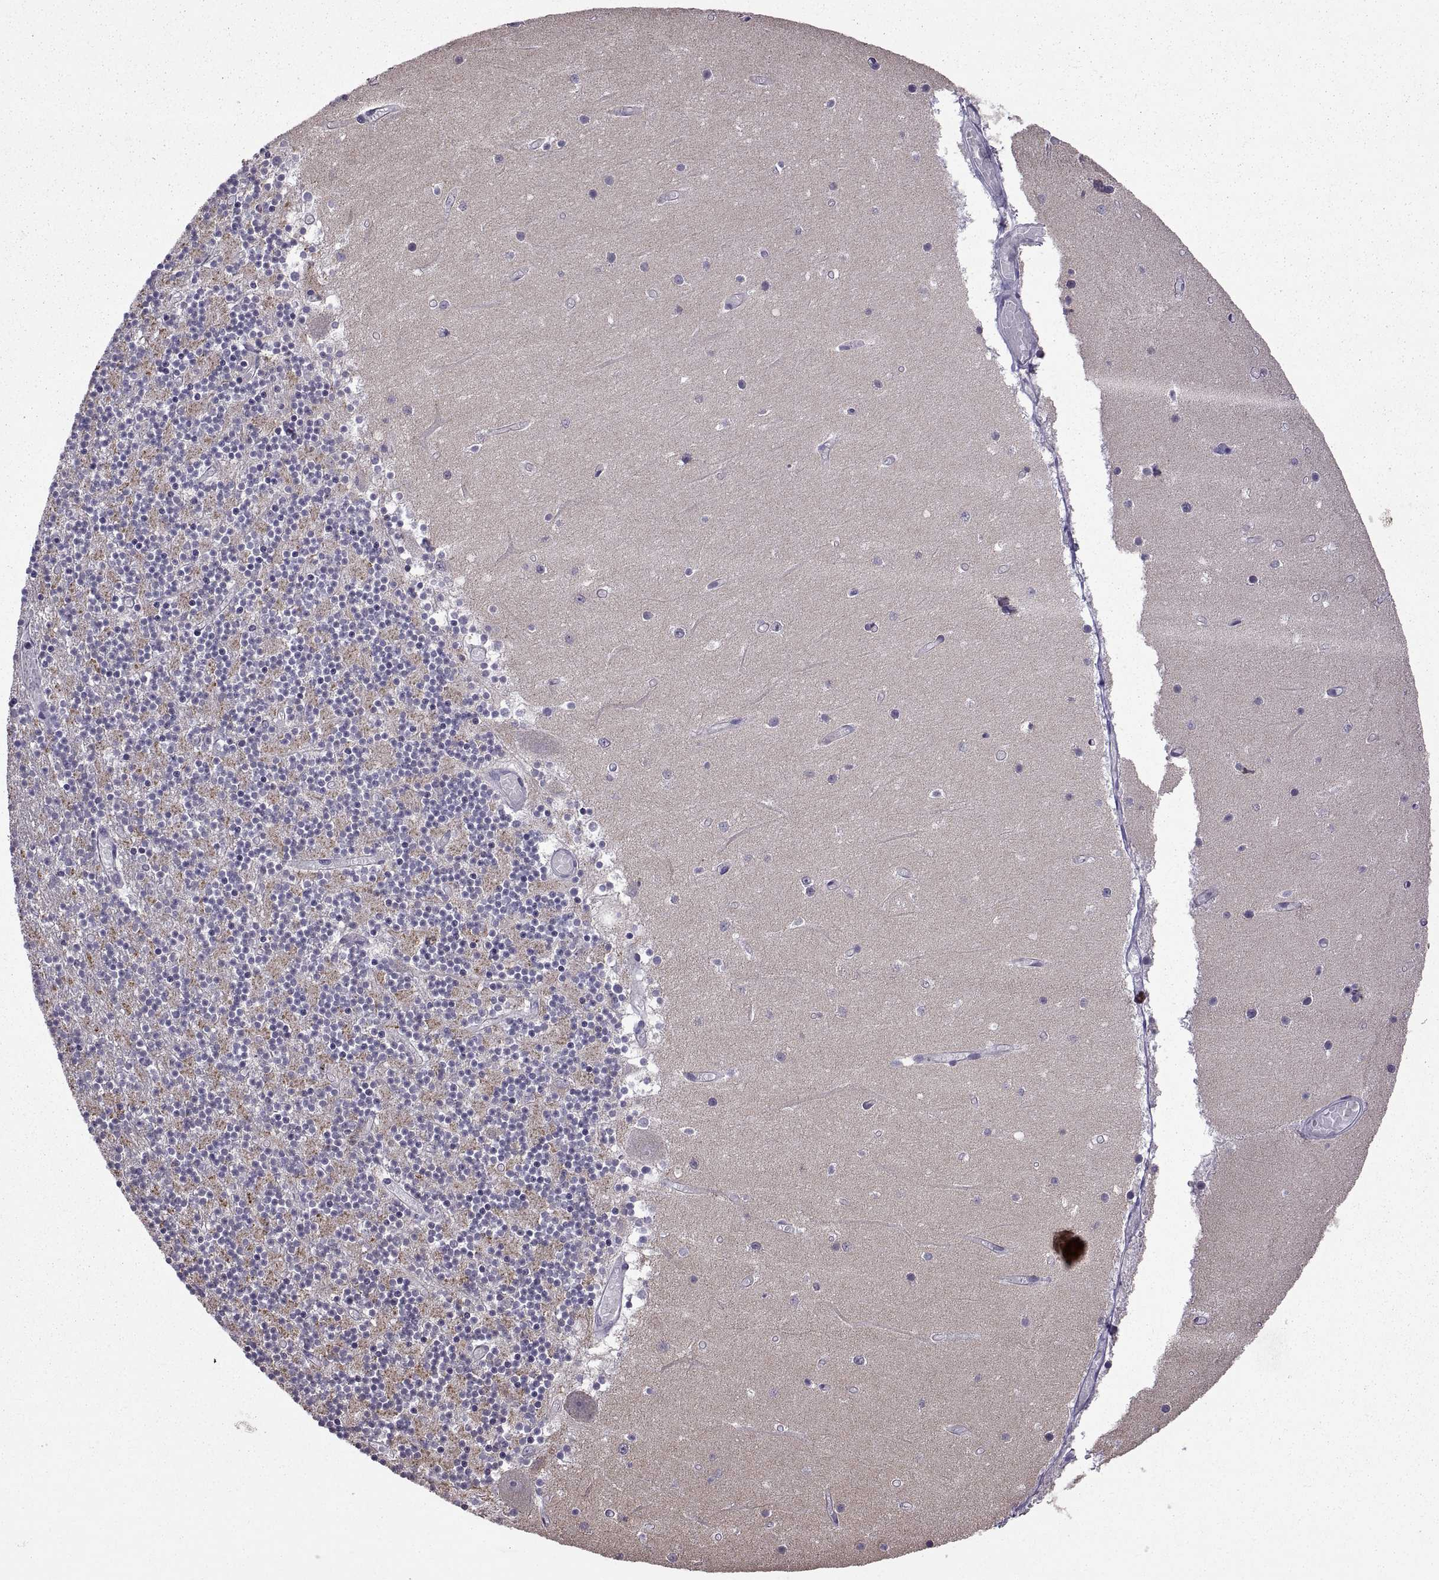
{"staining": {"intensity": "negative", "quantity": "none", "location": "none"}, "tissue": "cerebellum", "cell_type": "Cells in granular layer", "image_type": "normal", "snomed": [{"axis": "morphology", "description": "Normal tissue, NOS"}, {"axis": "topography", "description": "Cerebellum"}], "caption": "IHC of unremarkable cerebellum exhibits no expression in cells in granular layer. Brightfield microscopy of IHC stained with DAB (3,3'-diaminobenzidine) (brown) and hematoxylin (blue), captured at high magnification.", "gene": "ARSL", "patient": {"sex": "female", "age": 28}}